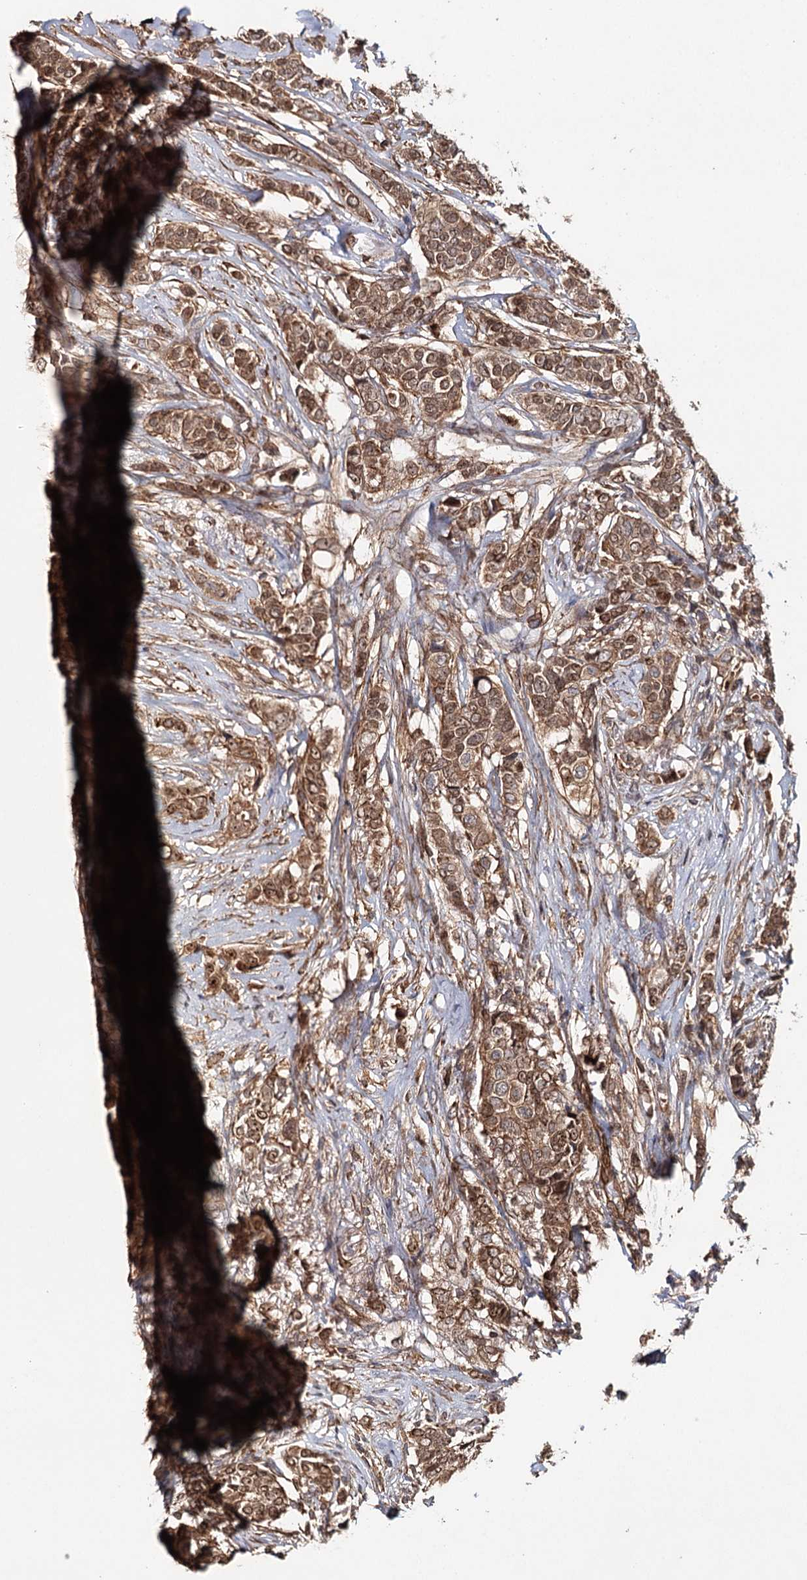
{"staining": {"intensity": "moderate", "quantity": ">75%", "location": "cytoplasmic/membranous,nuclear"}, "tissue": "breast cancer", "cell_type": "Tumor cells", "image_type": "cancer", "snomed": [{"axis": "morphology", "description": "Lobular carcinoma"}, {"axis": "topography", "description": "Breast"}], "caption": "Approximately >75% of tumor cells in breast cancer (lobular carcinoma) show moderate cytoplasmic/membranous and nuclear protein positivity as visualized by brown immunohistochemical staining.", "gene": "BCR", "patient": {"sex": "female", "age": 51}}